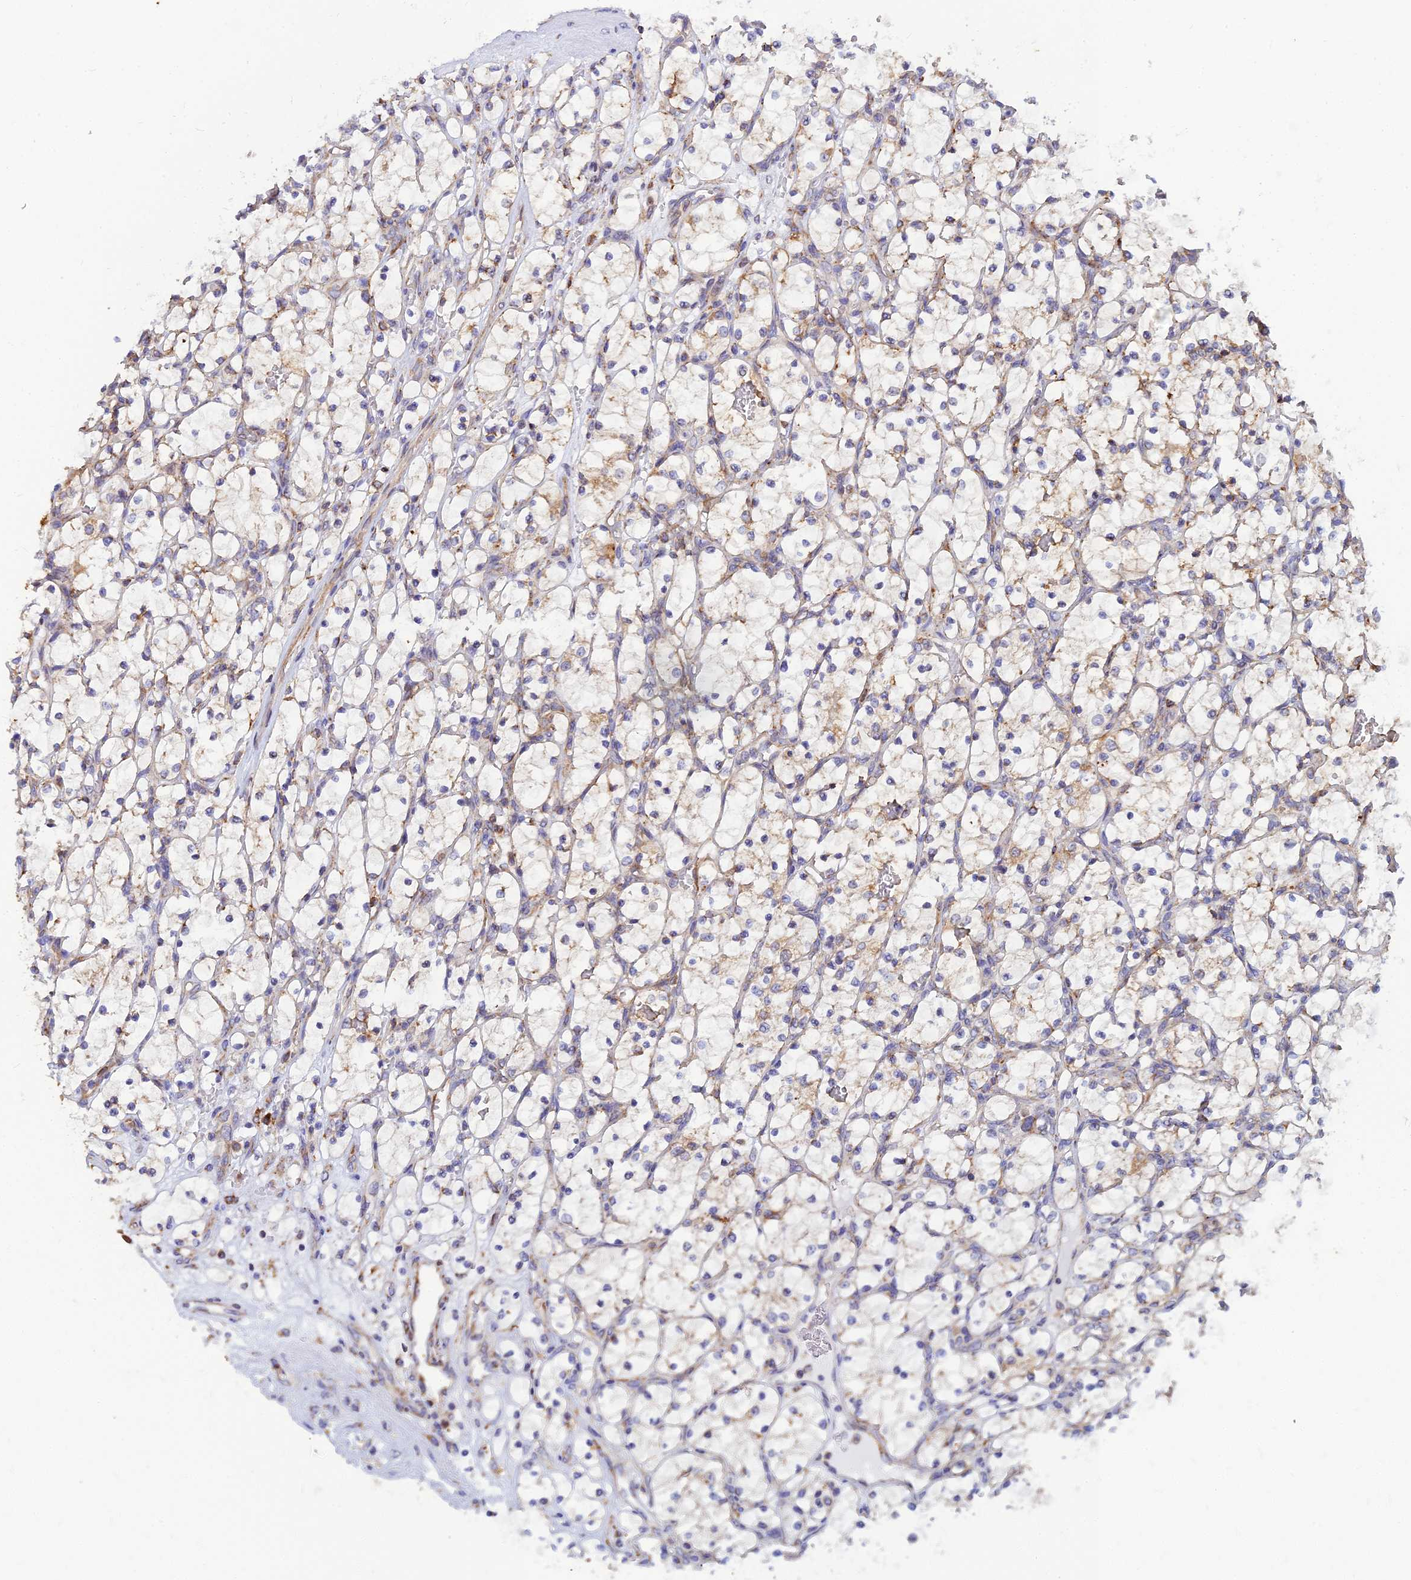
{"staining": {"intensity": "weak", "quantity": "25%-75%", "location": "cytoplasmic/membranous"}, "tissue": "renal cancer", "cell_type": "Tumor cells", "image_type": "cancer", "snomed": [{"axis": "morphology", "description": "Adenocarcinoma, NOS"}, {"axis": "topography", "description": "Kidney"}], "caption": "The histopathology image shows a brown stain indicating the presence of a protein in the cytoplasmic/membranous of tumor cells in renal cancer (adenocarcinoma).", "gene": "CCT6B", "patient": {"sex": "female", "age": 69}}